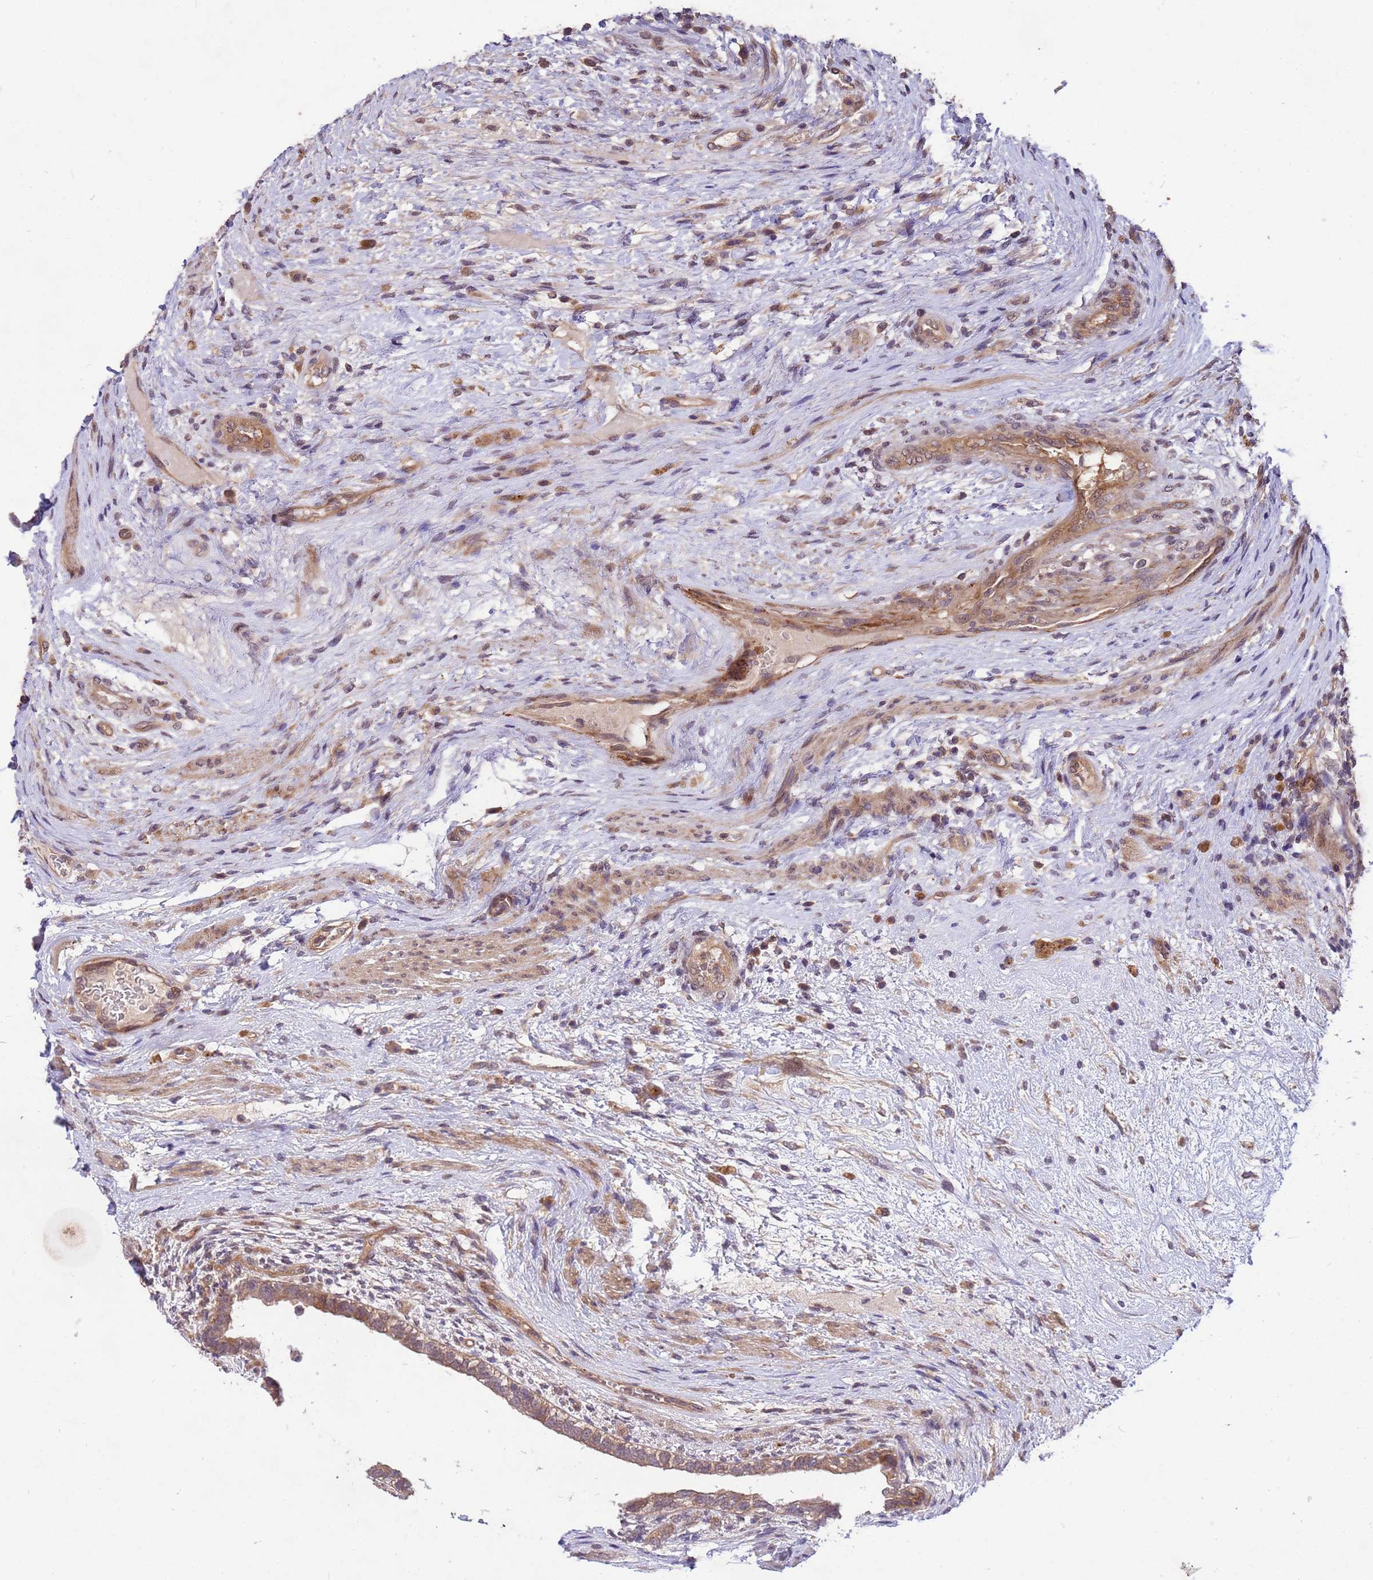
{"staining": {"intensity": "moderate", "quantity": ">75%", "location": "cytoplasmic/membranous"}, "tissue": "testis cancer", "cell_type": "Tumor cells", "image_type": "cancer", "snomed": [{"axis": "morphology", "description": "Carcinoma, Embryonal, NOS"}, {"axis": "topography", "description": "Testis"}], "caption": "An image of human testis embryonal carcinoma stained for a protein reveals moderate cytoplasmic/membranous brown staining in tumor cells.", "gene": "PPP2CB", "patient": {"sex": "male", "age": 26}}